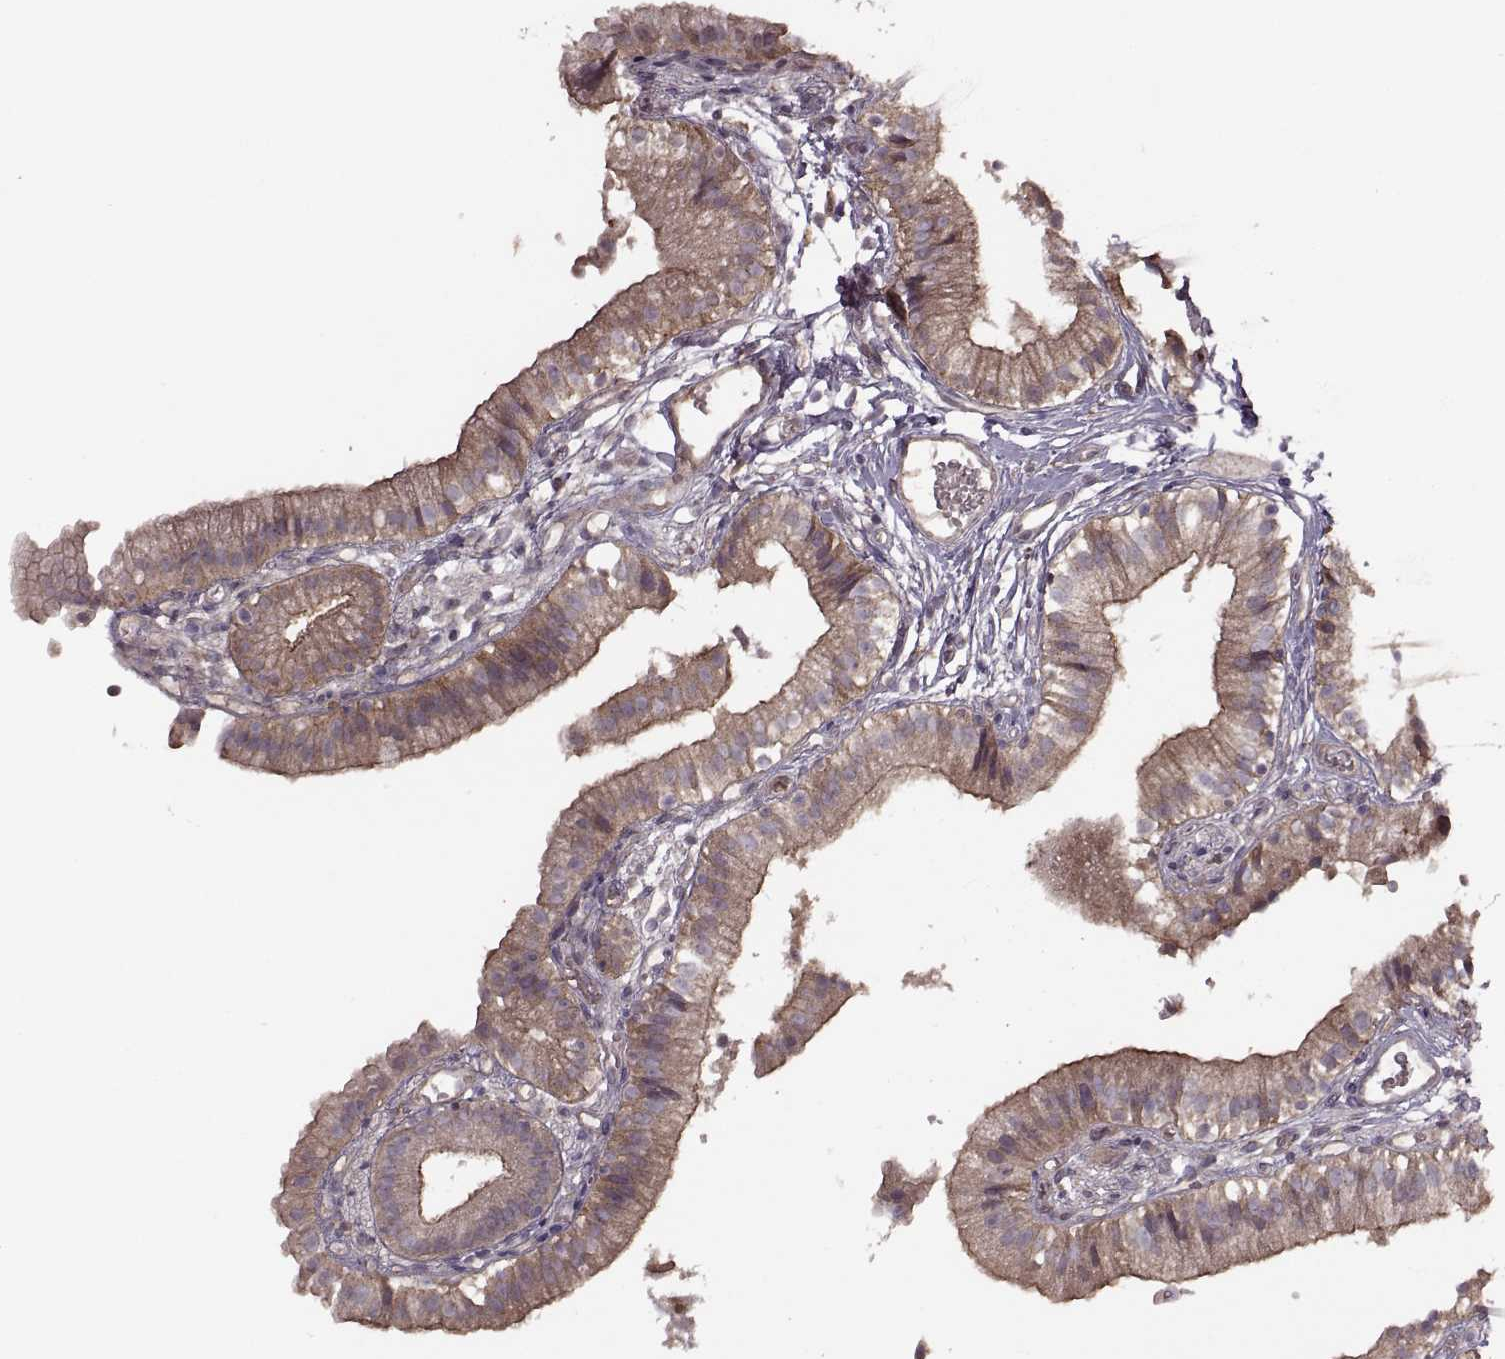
{"staining": {"intensity": "moderate", "quantity": ">75%", "location": "cytoplasmic/membranous"}, "tissue": "gallbladder", "cell_type": "Glandular cells", "image_type": "normal", "snomed": [{"axis": "morphology", "description": "Normal tissue, NOS"}, {"axis": "topography", "description": "Gallbladder"}], "caption": "High-magnification brightfield microscopy of benign gallbladder stained with DAB (brown) and counterstained with hematoxylin (blue). glandular cells exhibit moderate cytoplasmic/membranous positivity is appreciated in about>75% of cells.", "gene": "PIERCE1", "patient": {"sex": "female", "age": 47}}